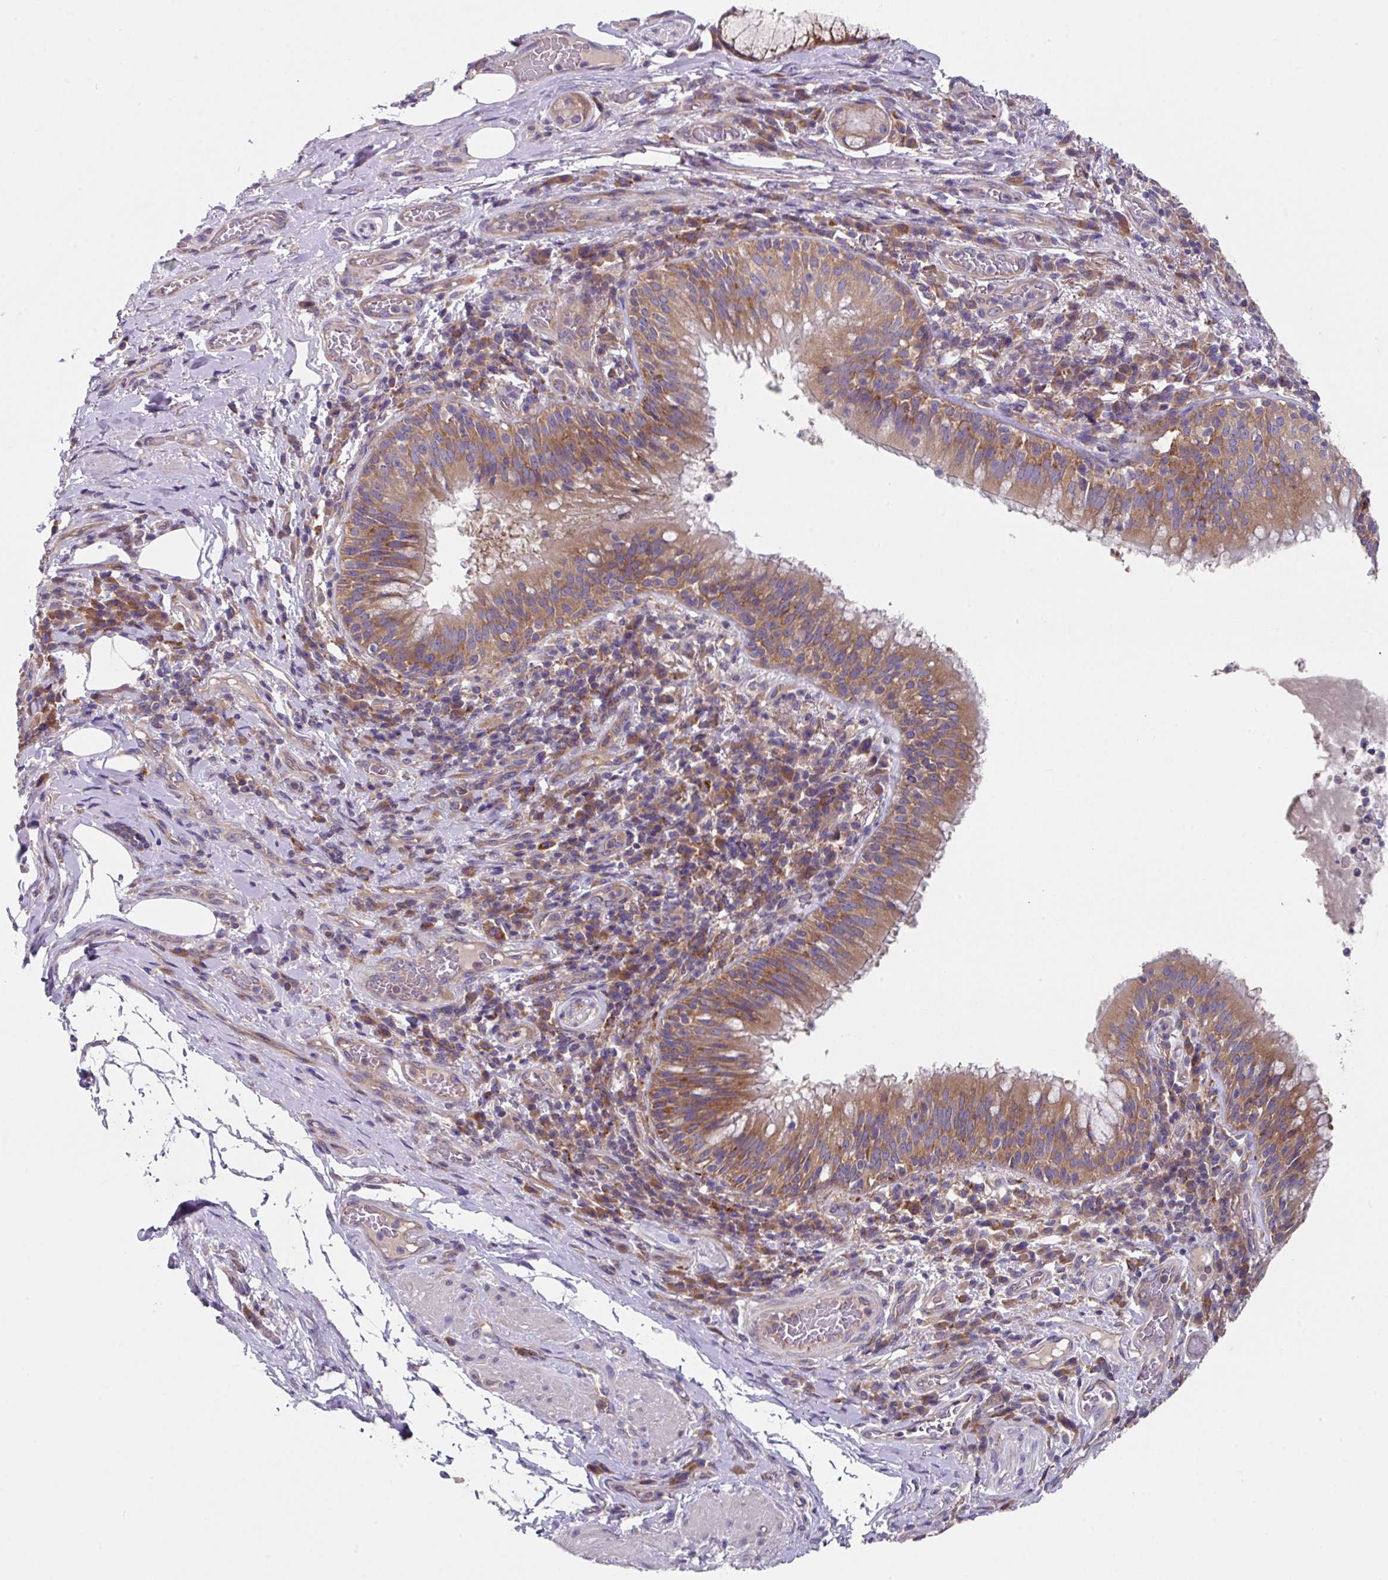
{"staining": {"intensity": "moderate", "quantity": ">75%", "location": "cytoplasmic/membranous"}, "tissue": "bronchus", "cell_type": "Respiratory epithelial cells", "image_type": "normal", "snomed": [{"axis": "morphology", "description": "Normal tissue, NOS"}, {"axis": "topography", "description": "Cartilage tissue"}, {"axis": "topography", "description": "Bronchus"}], "caption": "A micrograph of bronchus stained for a protein reveals moderate cytoplasmic/membranous brown staining in respiratory epithelial cells. (Brightfield microscopy of DAB IHC at high magnification).", "gene": "EIF4B", "patient": {"sex": "male", "age": 56}}